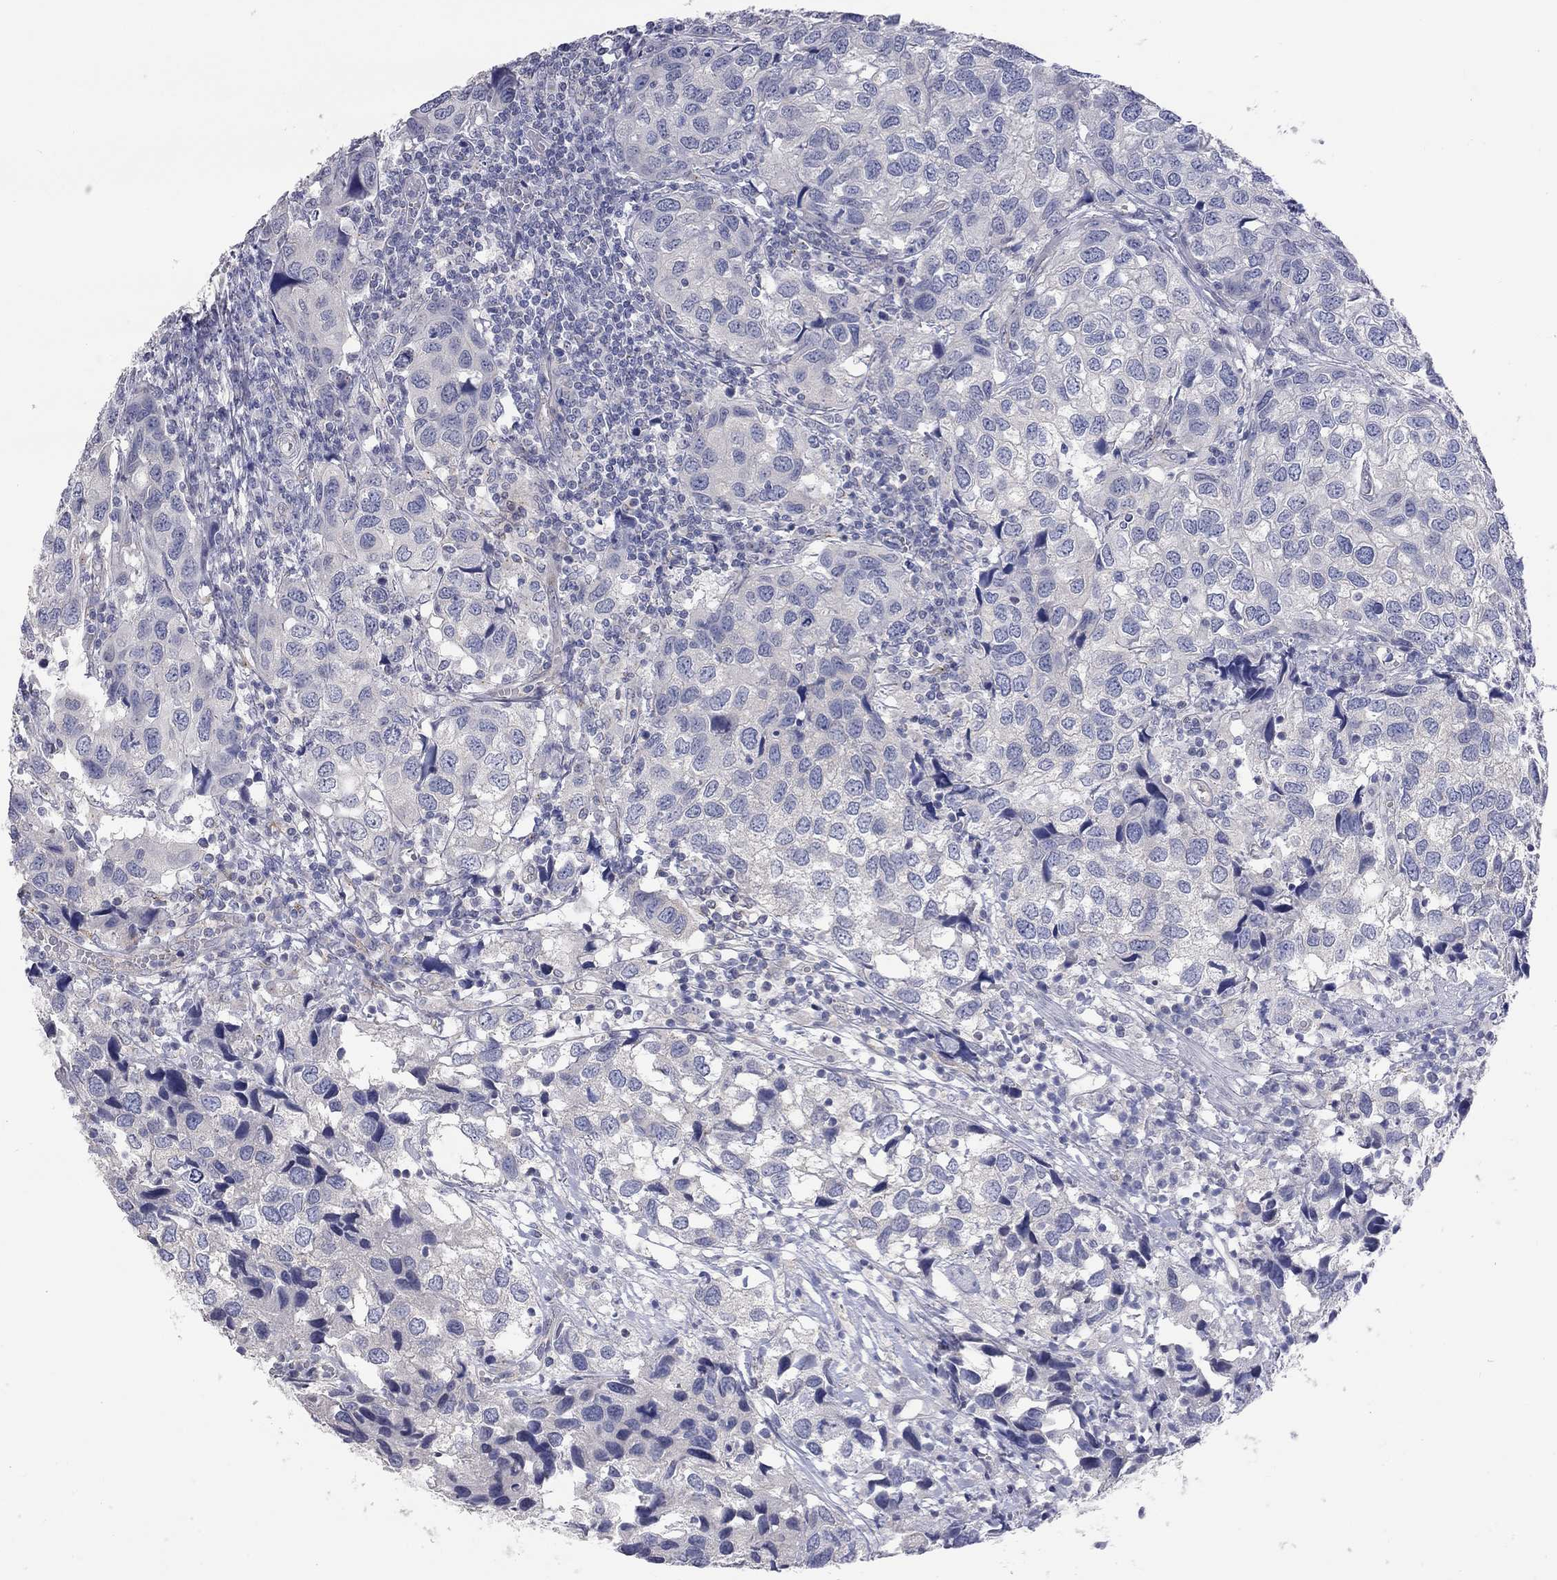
{"staining": {"intensity": "negative", "quantity": "none", "location": "none"}, "tissue": "urothelial cancer", "cell_type": "Tumor cells", "image_type": "cancer", "snomed": [{"axis": "morphology", "description": "Urothelial carcinoma, High grade"}, {"axis": "topography", "description": "Urinary bladder"}], "caption": "Human urothelial carcinoma (high-grade) stained for a protein using immunohistochemistry reveals no positivity in tumor cells.", "gene": "OPRK1", "patient": {"sex": "male", "age": 79}}